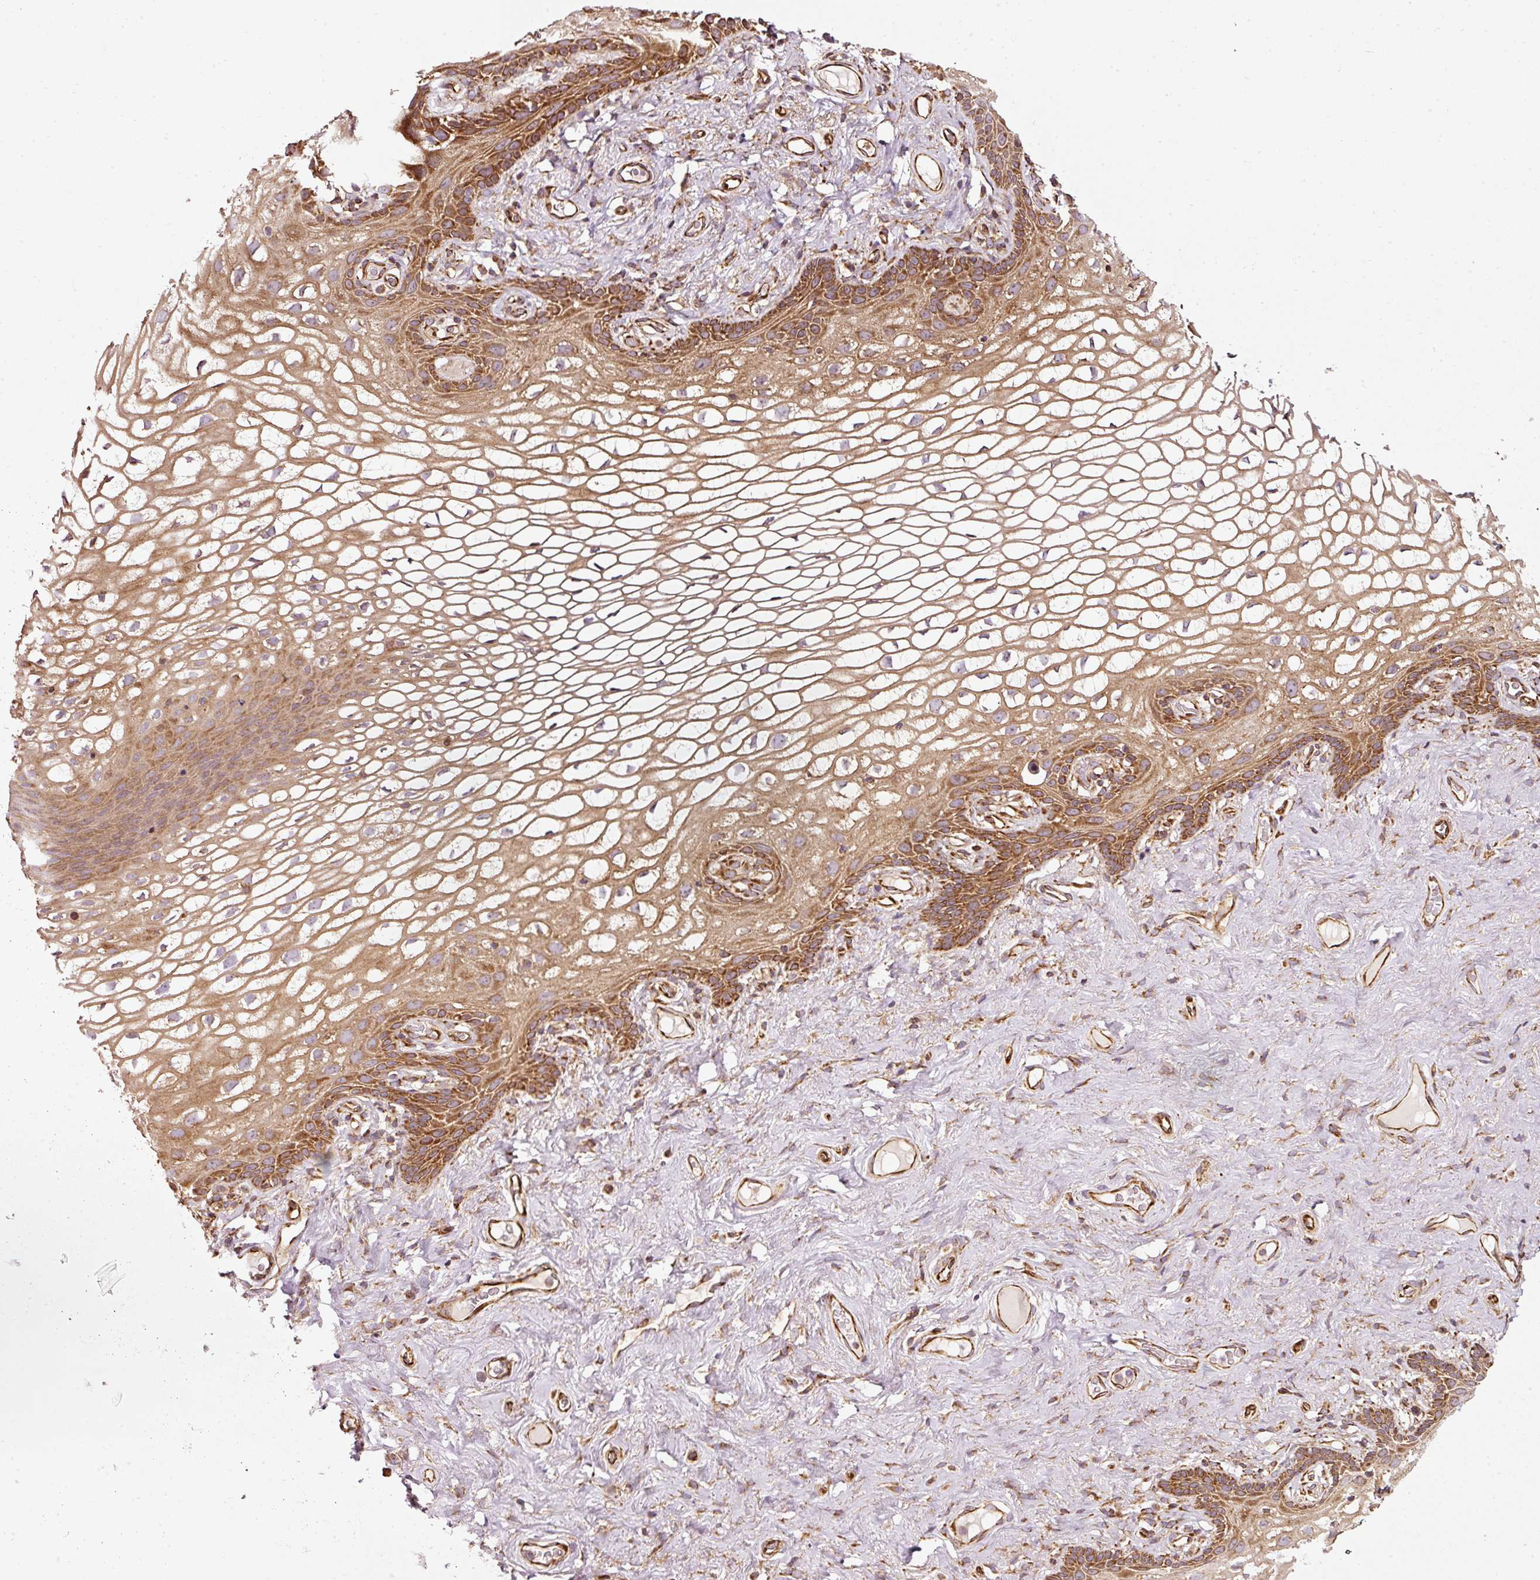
{"staining": {"intensity": "strong", "quantity": "25%-75%", "location": "cytoplasmic/membranous"}, "tissue": "vagina", "cell_type": "Squamous epithelial cells", "image_type": "normal", "snomed": [{"axis": "morphology", "description": "Normal tissue, NOS"}, {"axis": "topography", "description": "Vagina"}, {"axis": "topography", "description": "Peripheral nerve tissue"}], "caption": "Immunohistochemistry (DAB) staining of unremarkable human vagina exhibits strong cytoplasmic/membranous protein staining in about 25%-75% of squamous epithelial cells.", "gene": "ISCU", "patient": {"sex": "female", "age": 71}}